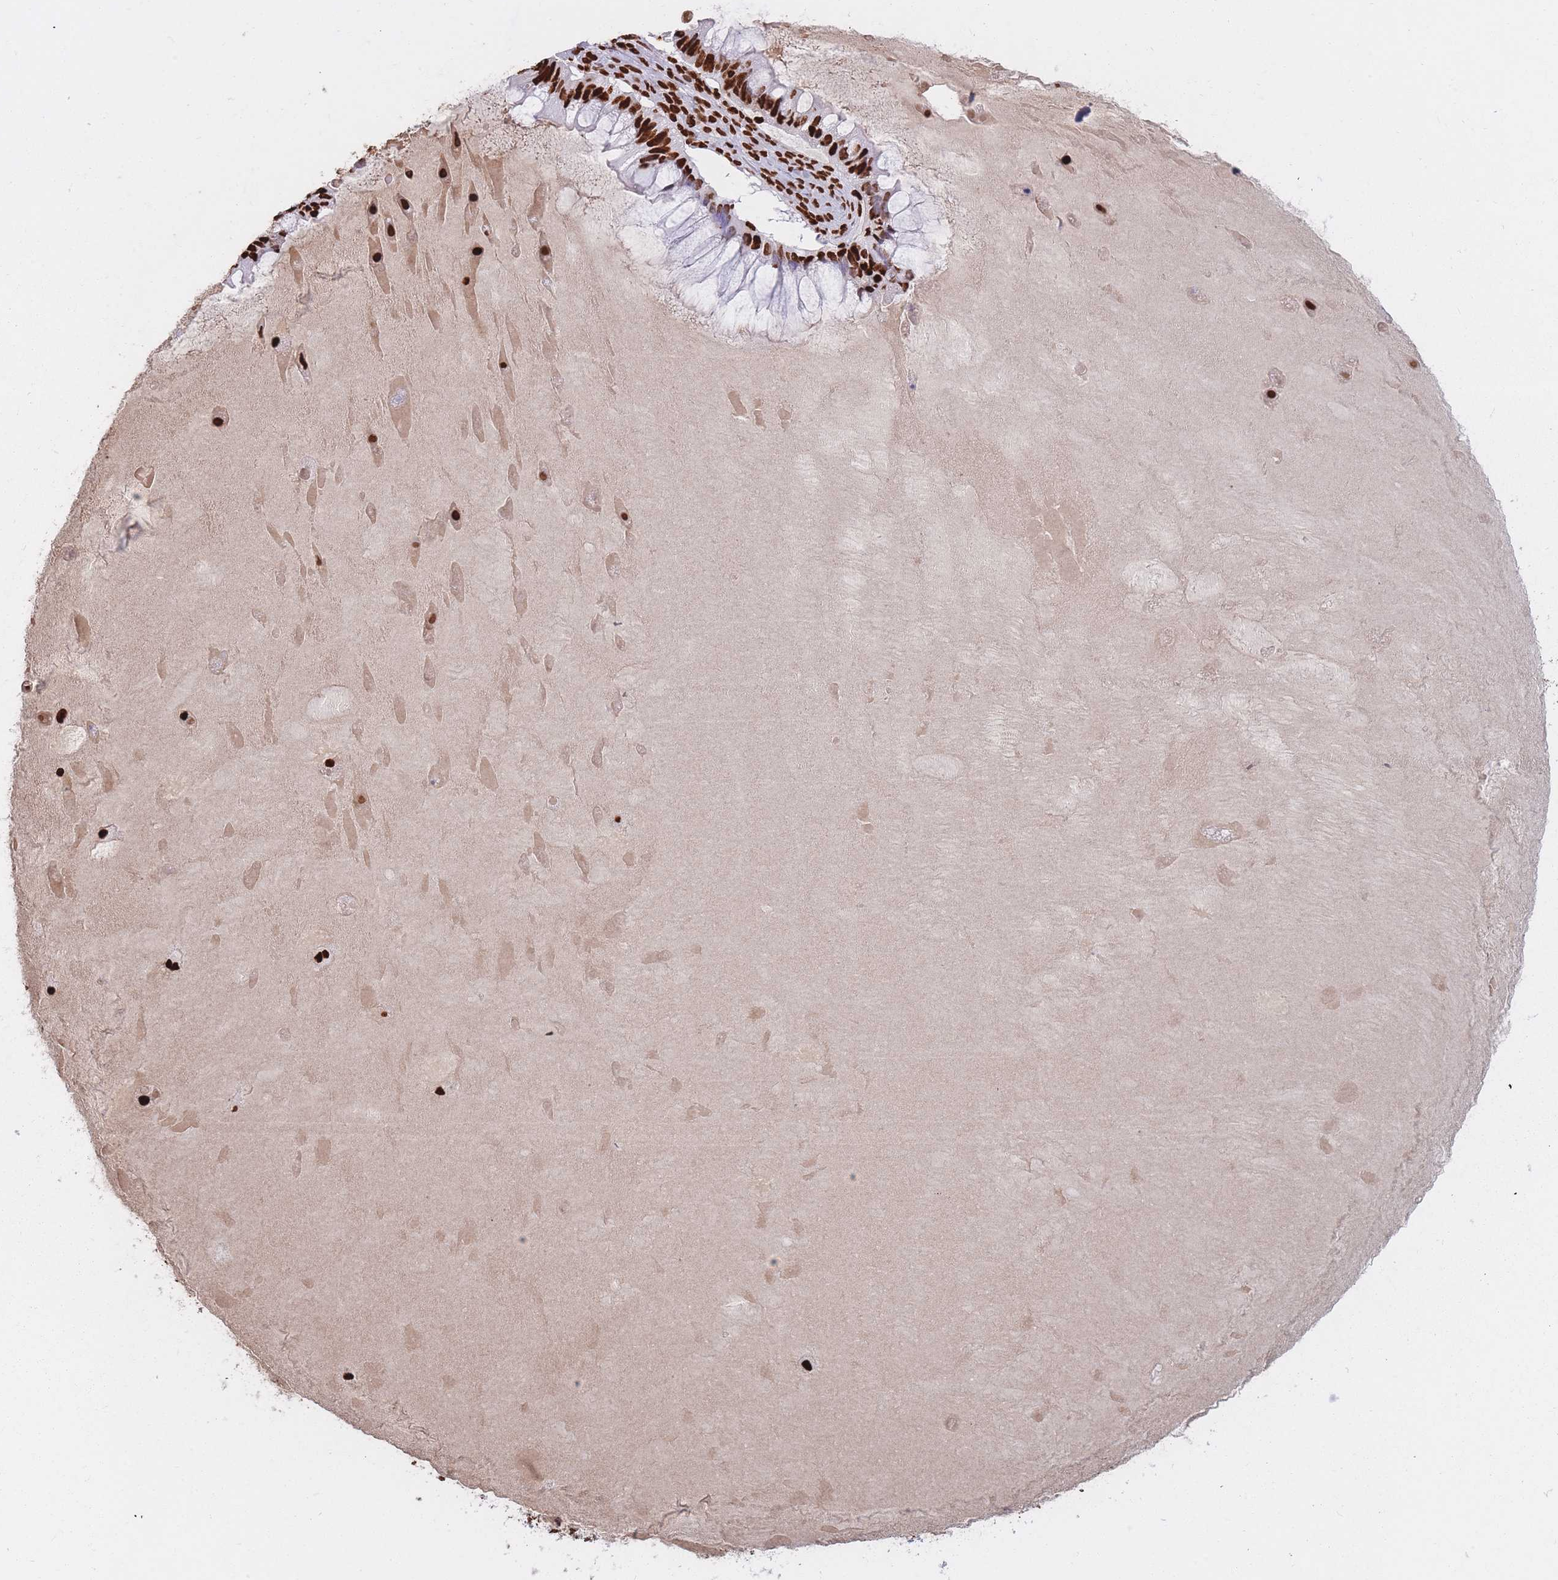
{"staining": {"intensity": "strong", "quantity": "25%-75%", "location": "nuclear"}, "tissue": "ovarian cancer", "cell_type": "Tumor cells", "image_type": "cancer", "snomed": [{"axis": "morphology", "description": "Cystadenocarcinoma, mucinous, NOS"}, {"axis": "topography", "description": "Ovary"}], "caption": "An immunohistochemistry (IHC) histopathology image of neoplastic tissue is shown. Protein staining in brown highlights strong nuclear positivity in mucinous cystadenocarcinoma (ovarian) within tumor cells.", "gene": "HNRNPUL1", "patient": {"sex": "female", "age": 61}}